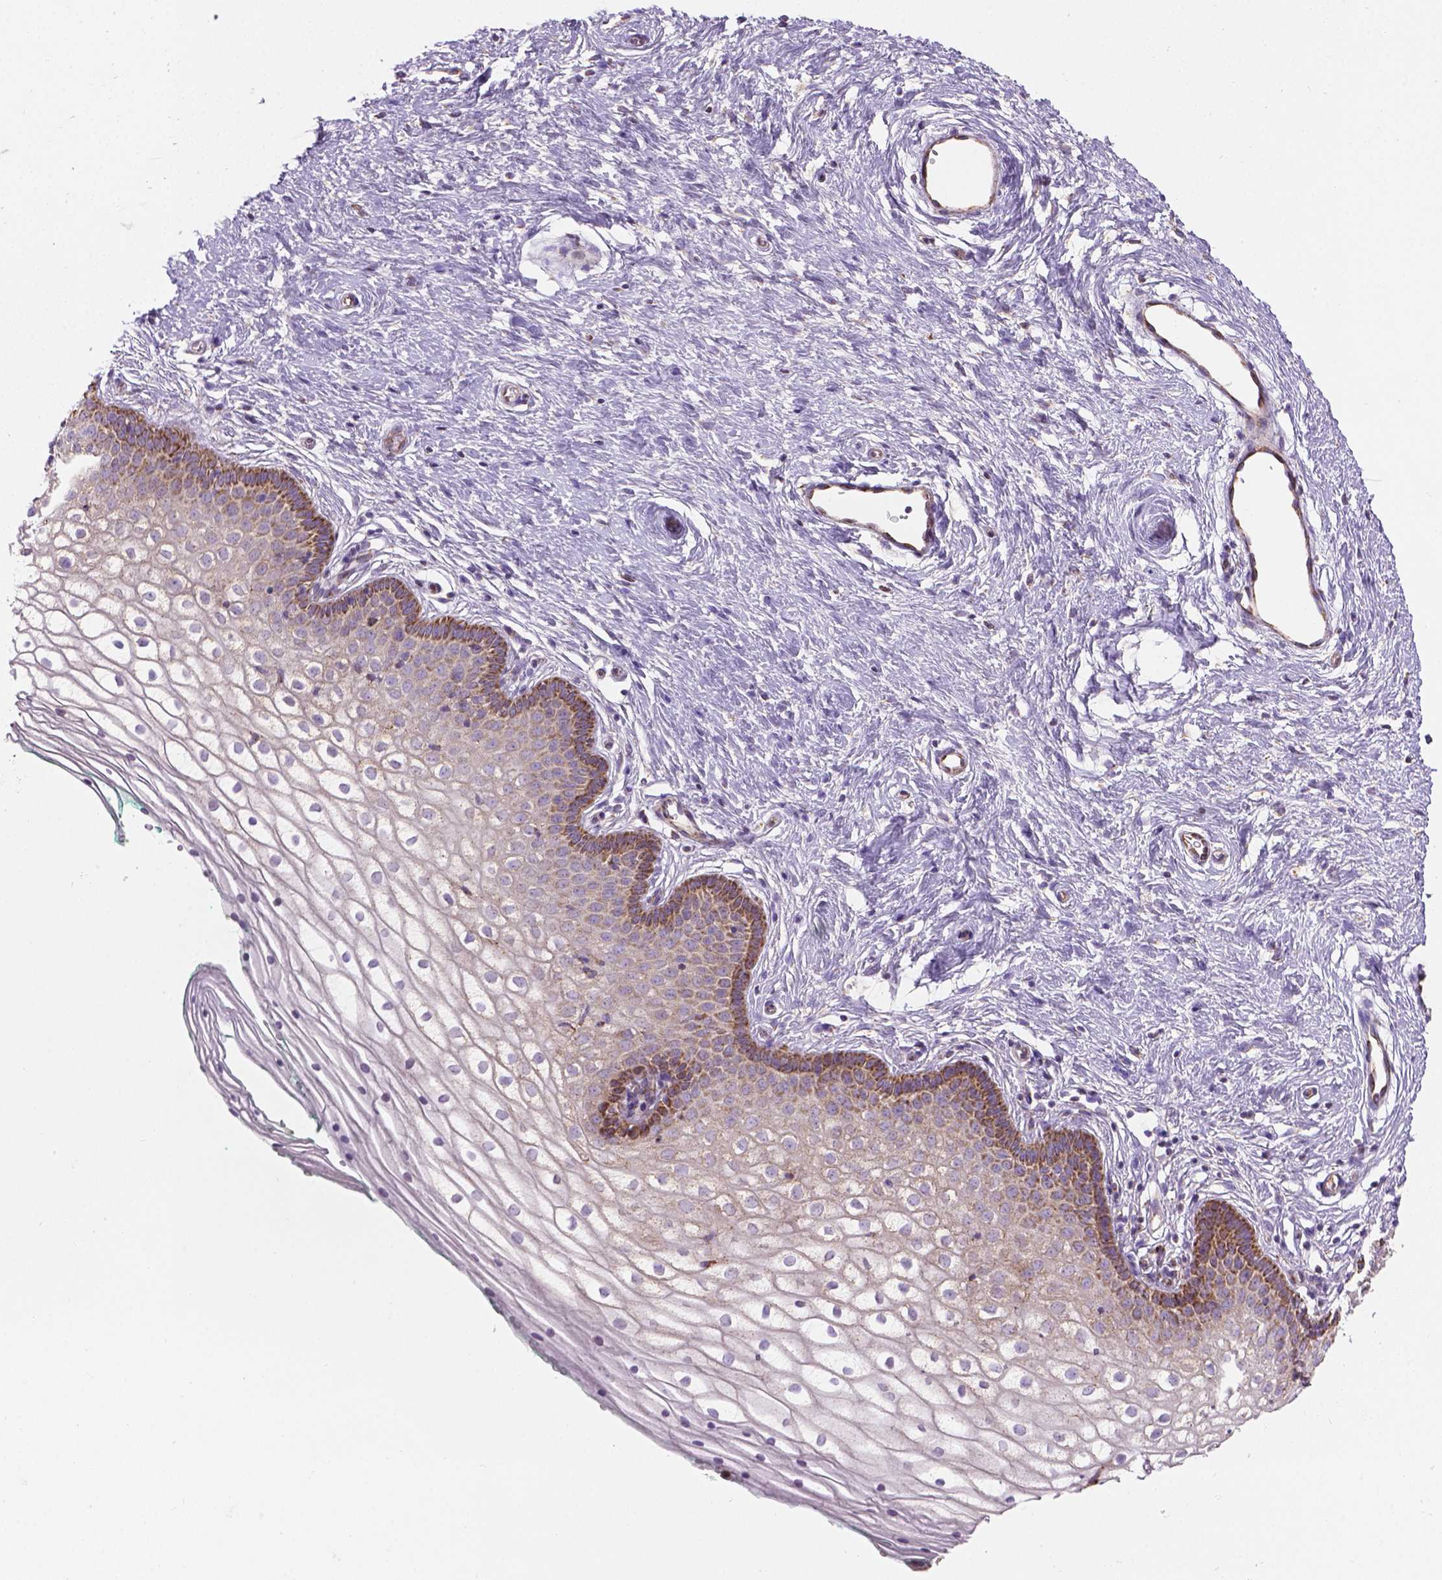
{"staining": {"intensity": "strong", "quantity": "25%-75%", "location": "cytoplasmic/membranous"}, "tissue": "vagina", "cell_type": "Squamous epithelial cells", "image_type": "normal", "snomed": [{"axis": "morphology", "description": "Normal tissue, NOS"}, {"axis": "topography", "description": "Vagina"}], "caption": "Protein analysis of benign vagina reveals strong cytoplasmic/membranous expression in about 25%-75% of squamous epithelial cells. (Brightfield microscopy of DAB IHC at high magnification).", "gene": "PIBF1", "patient": {"sex": "female", "age": 36}}